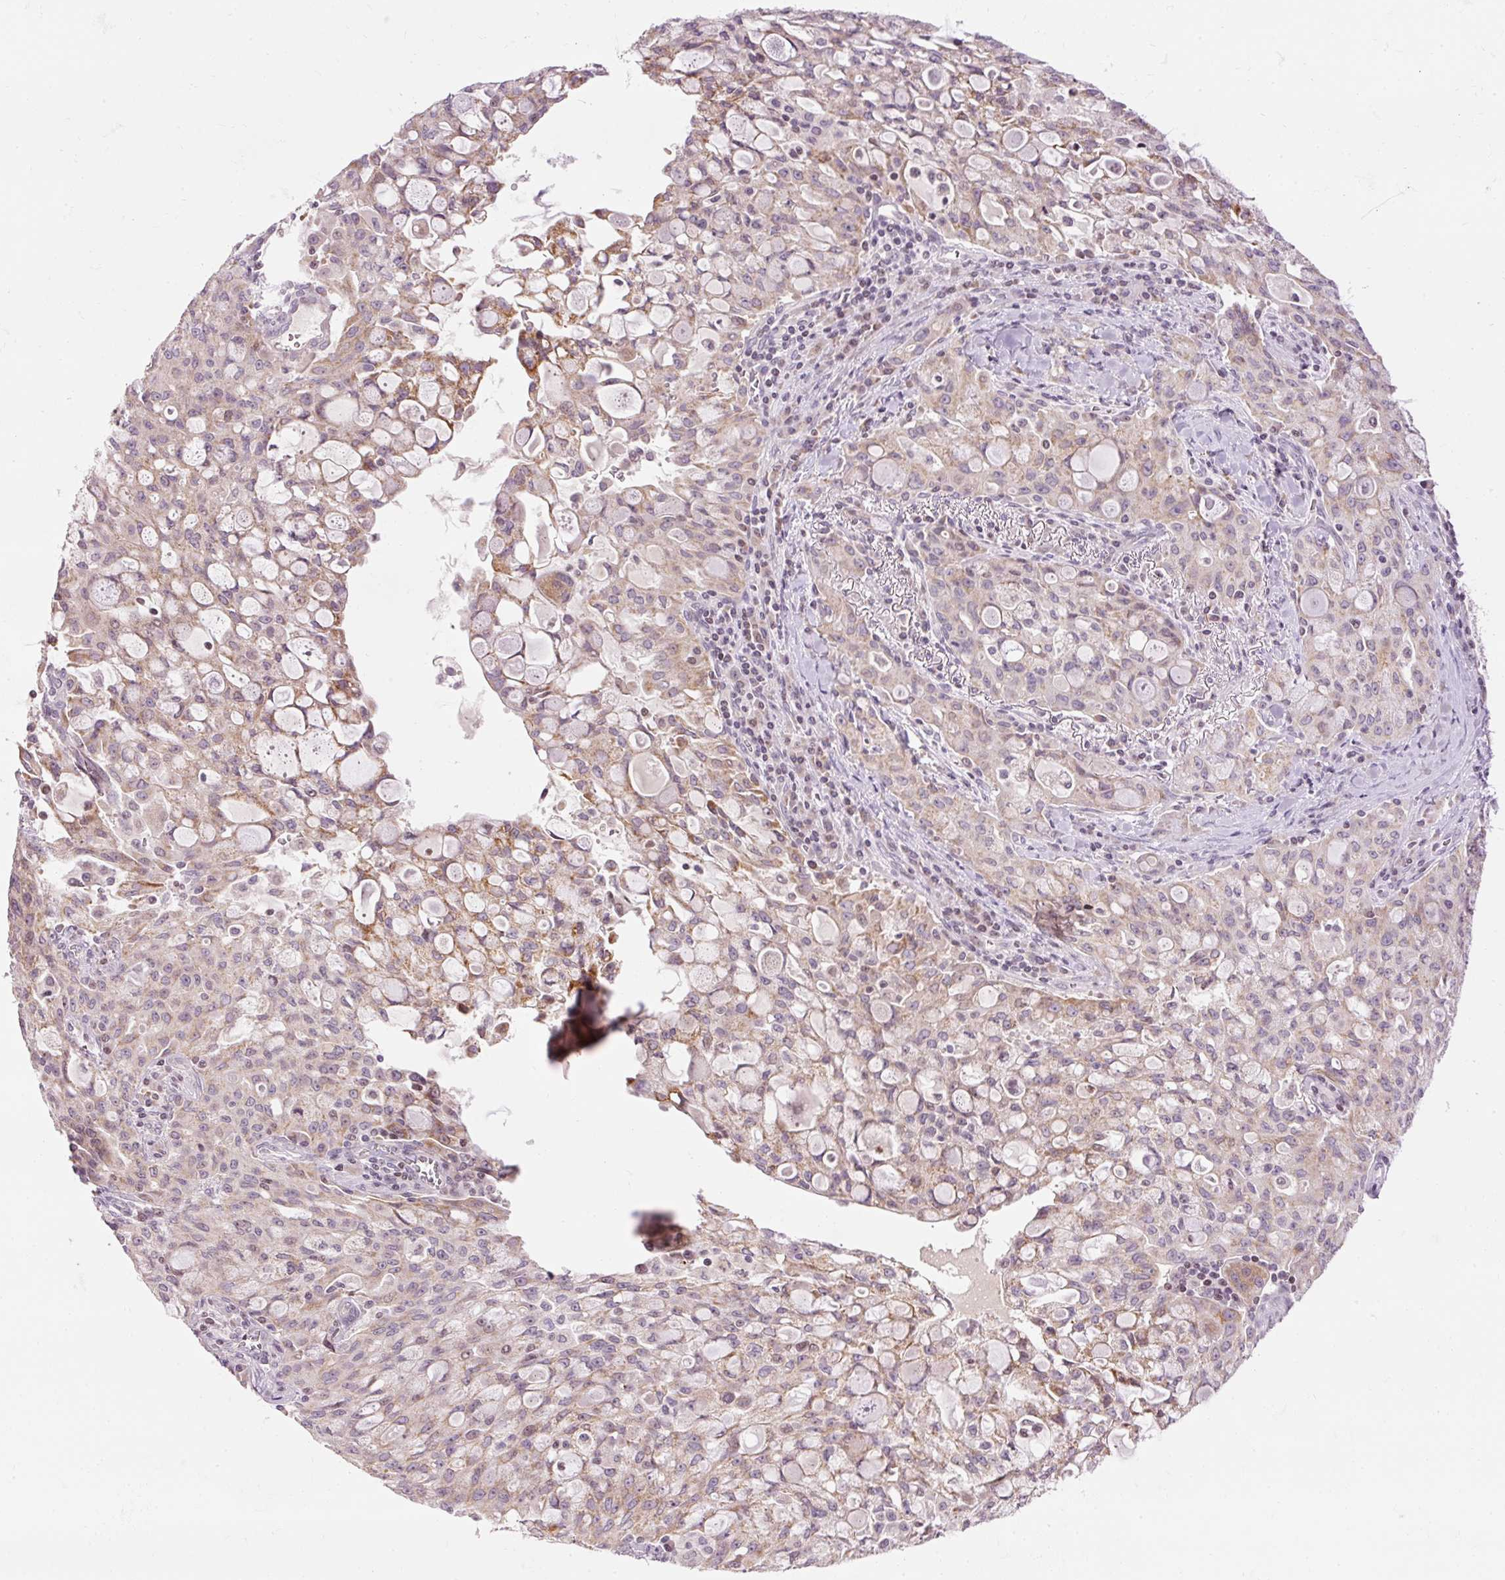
{"staining": {"intensity": "weak", "quantity": "<25%", "location": "cytoplasmic/membranous"}, "tissue": "lung cancer", "cell_type": "Tumor cells", "image_type": "cancer", "snomed": [{"axis": "morphology", "description": "Adenocarcinoma, NOS"}, {"axis": "topography", "description": "Lung"}], "caption": "An immunohistochemistry photomicrograph of lung cancer (adenocarcinoma) is shown. There is no staining in tumor cells of lung cancer (adenocarcinoma).", "gene": "ABHD11", "patient": {"sex": "female", "age": 44}}